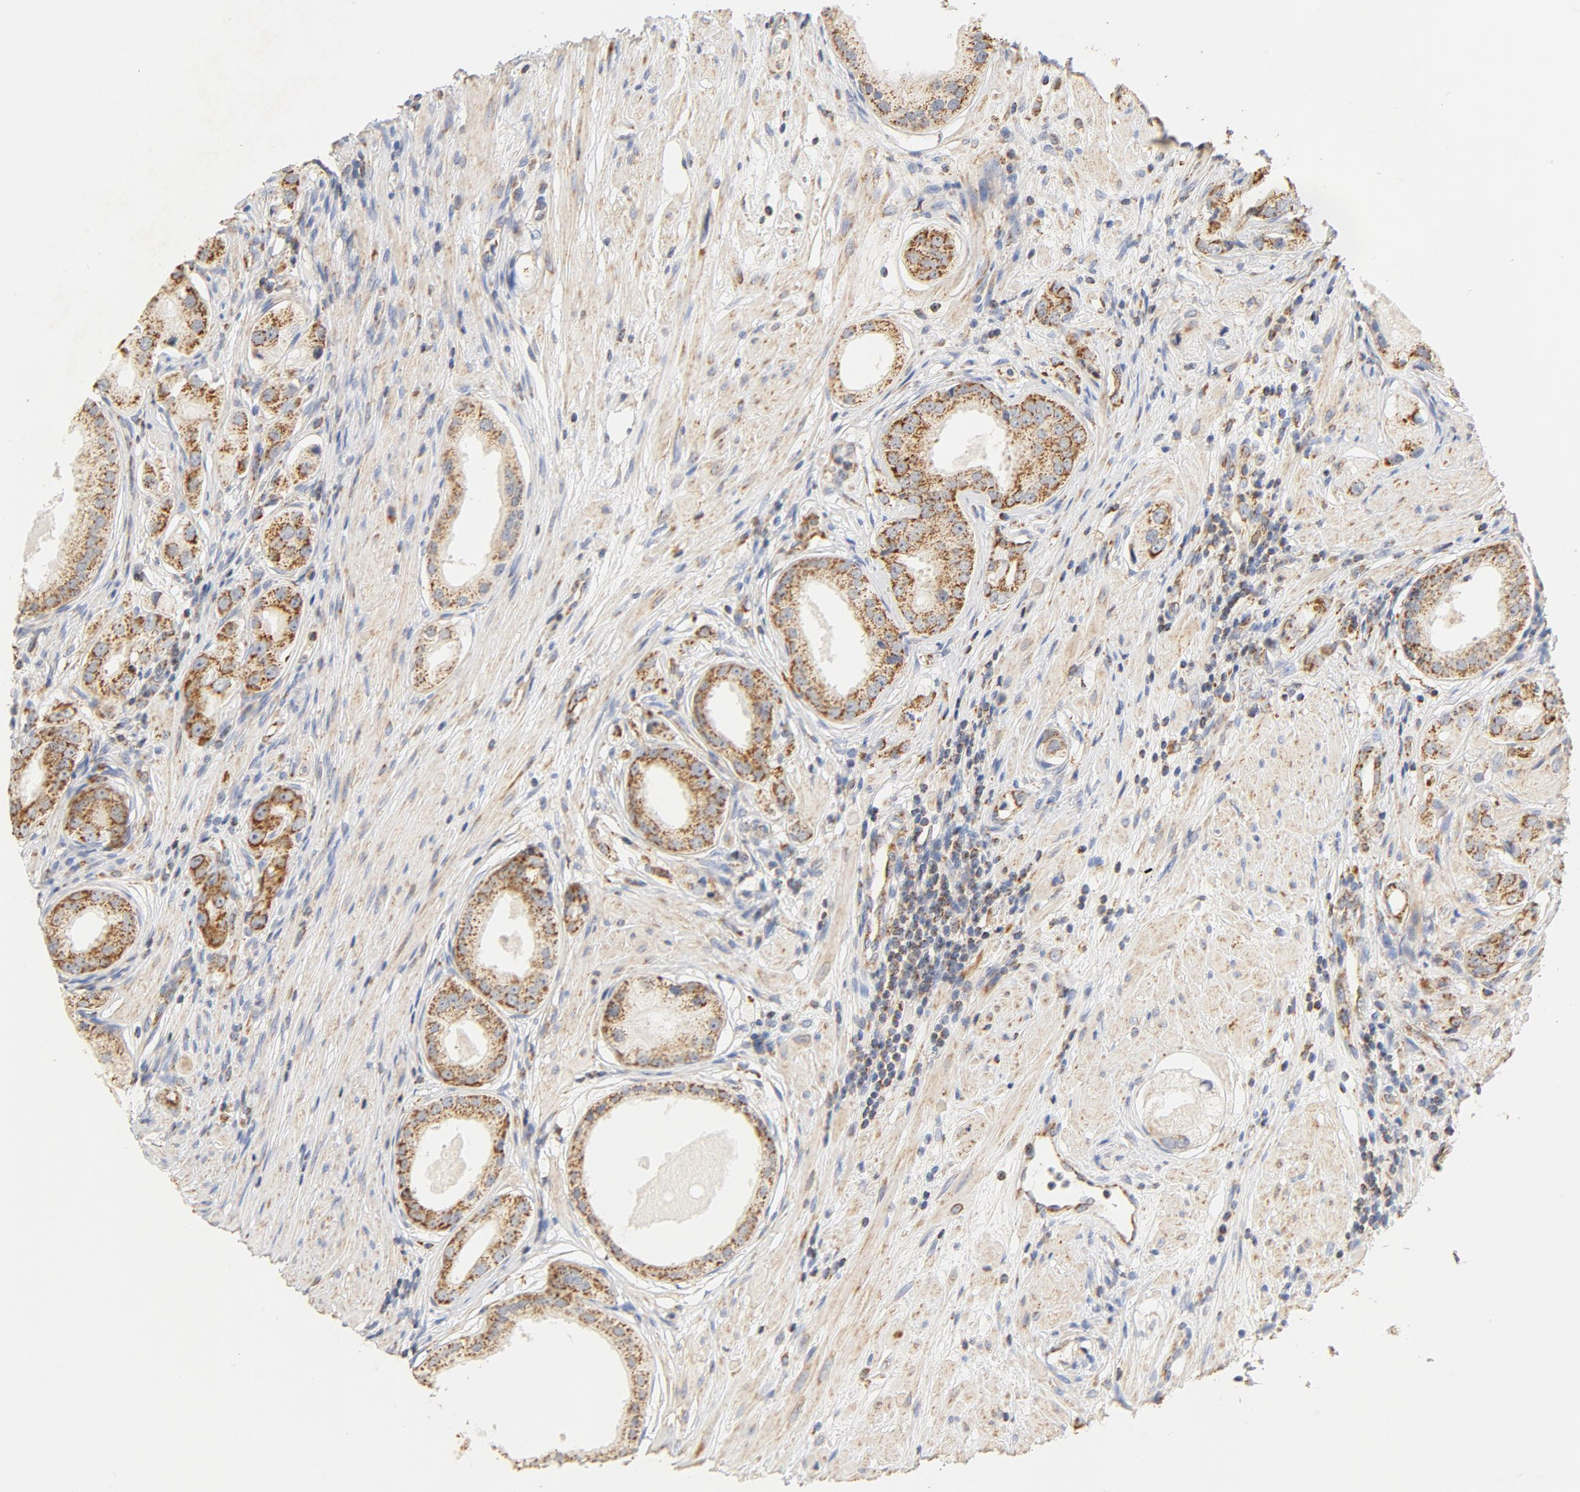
{"staining": {"intensity": "moderate", "quantity": ">75%", "location": "cytoplasmic/membranous"}, "tissue": "prostate cancer", "cell_type": "Tumor cells", "image_type": "cancer", "snomed": [{"axis": "morphology", "description": "Adenocarcinoma, Medium grade"}, {"axis": "topography", "description": "Prostate"}], "caption": "Prostate adenocarcinoma (medium-grade) tissue shows moderate cytoplasmic/membranous expression in approximately >75% of tumor cells, visualized by immunohistochemistry.", "gene": "COX4I1", "patient": {"sex": "male", "age": 53}}